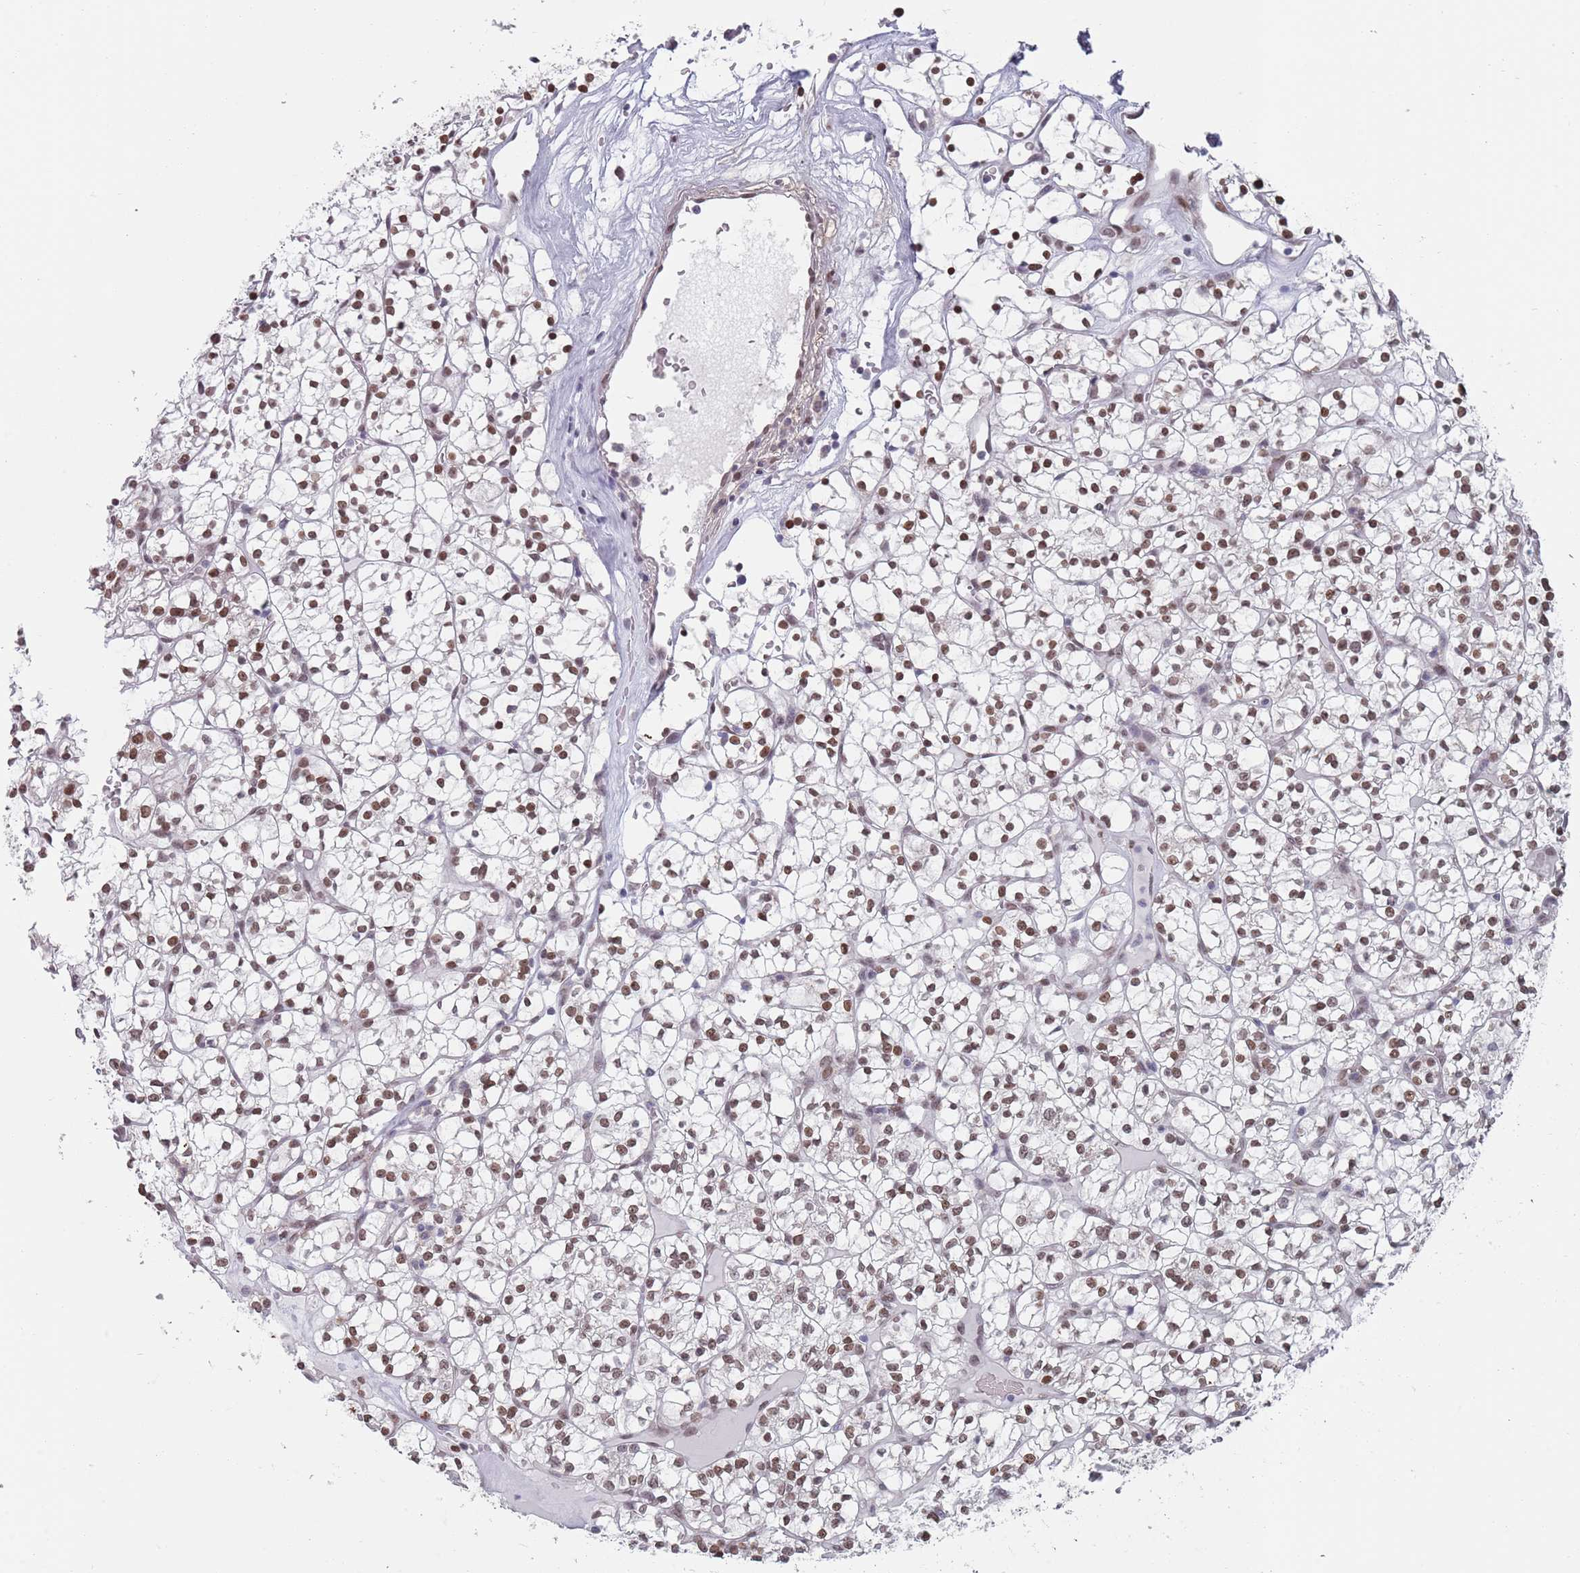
{"staining": {"intensity": "moderate", "quantity": ">75%", "location": "nuclear"}, "tissue": "renal cancer", "cell_type": "Tumor cells", "image_type": "cancer", "snomed": [{"axis": "morphology", "description": "Adenocarcinoma, NOS"}, {"axis": "topography", "description": "Kidney"}], "caption": "Adenocarcinoma (renal) stained with immunohistochemistry shows moderate nuclear expression in about >75% of tumor cells.", "gene": "MFSD12", "patient": {"sex": "female", "age": 64}}